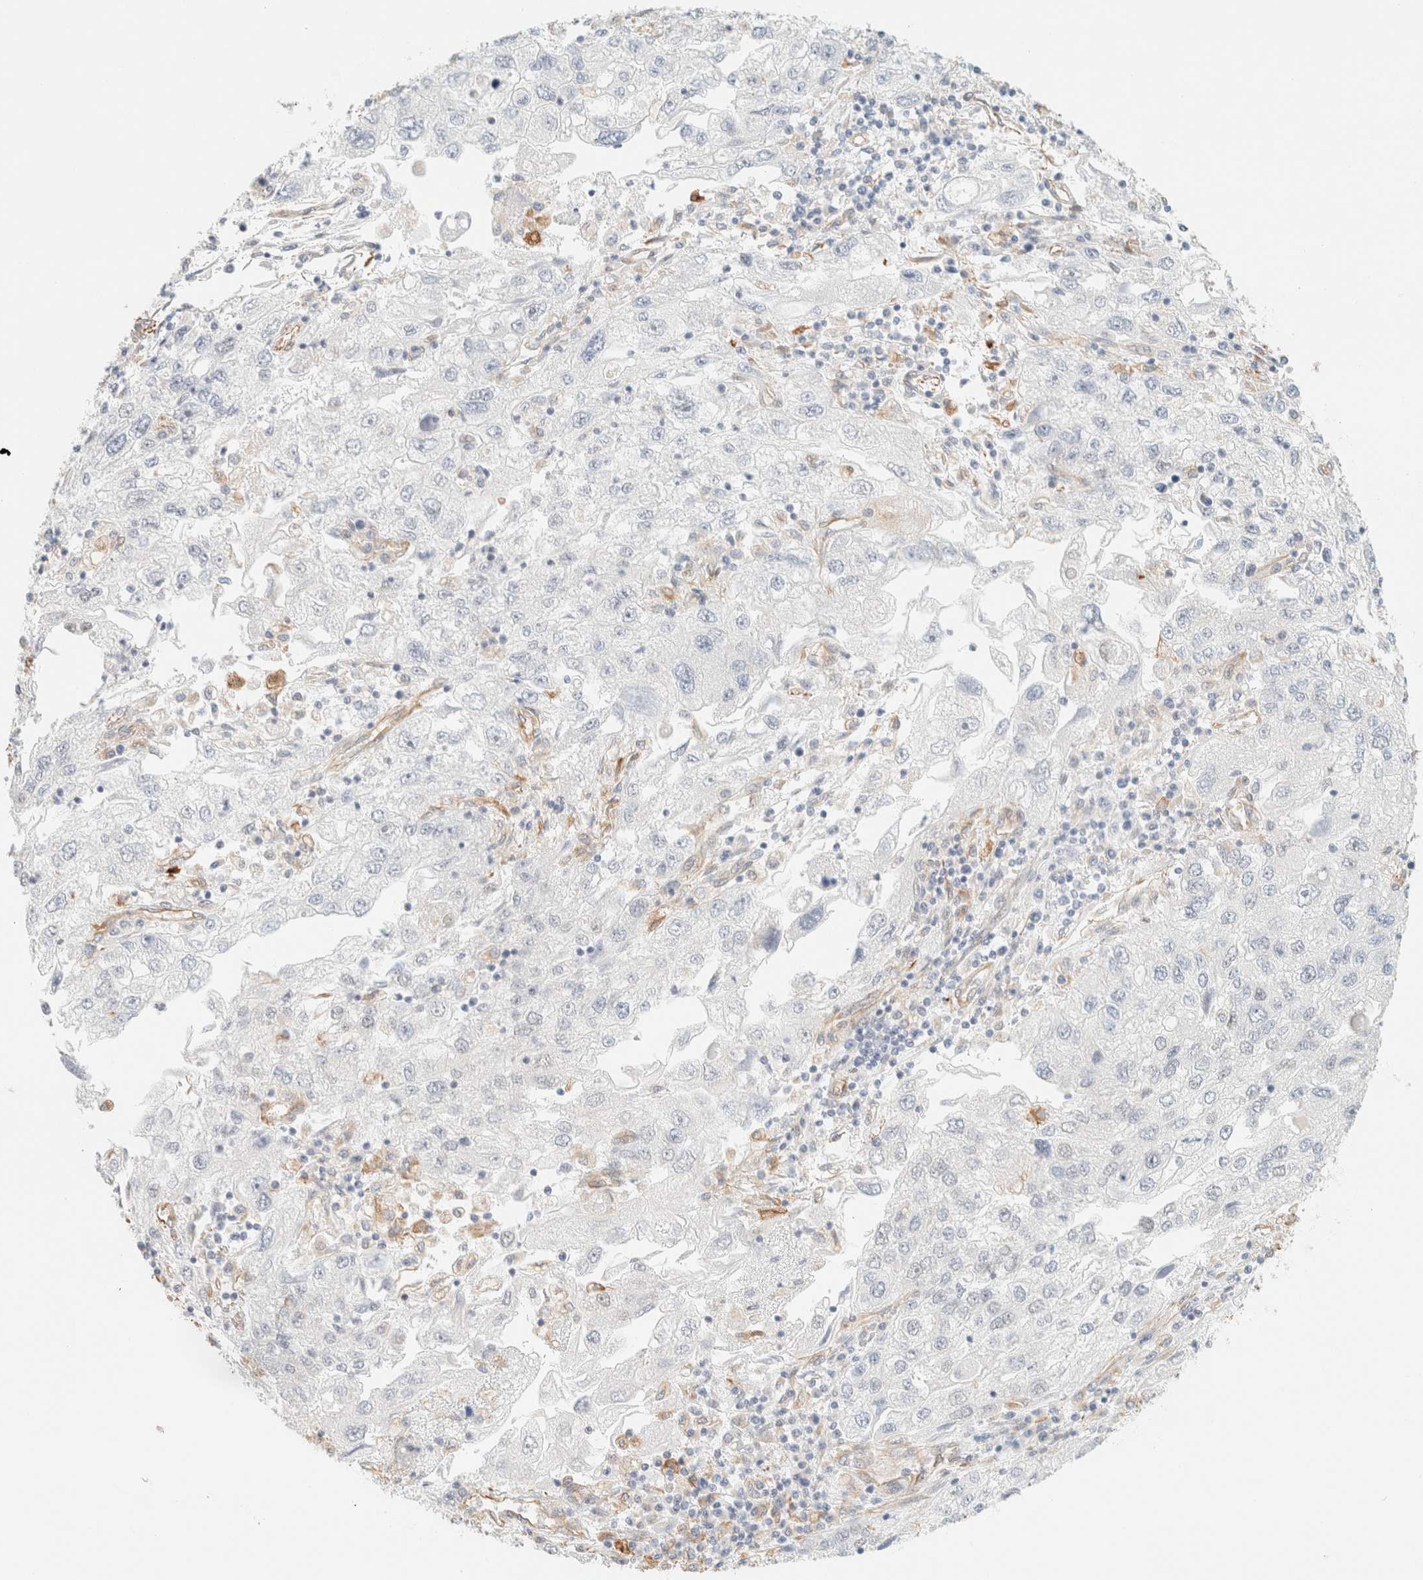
{"staining": {"intensity": "negative", "quantity": "none", "location": "none"}, "tissue": "endometrial cancer", "cell_type": "Tumor cells", "image_type": "cancer", "snomed": [{"axis": "morphology", "description": "Adenocarcinoma, NOS"}, {"axis": "topography", "description": "Endometrium"}], "caption": "There is no significant staining in tumor cells of adenocarcinoma (endometrial).", "gene": "ZSCAN18", "patient": {"sex": "female", "age": 49}}